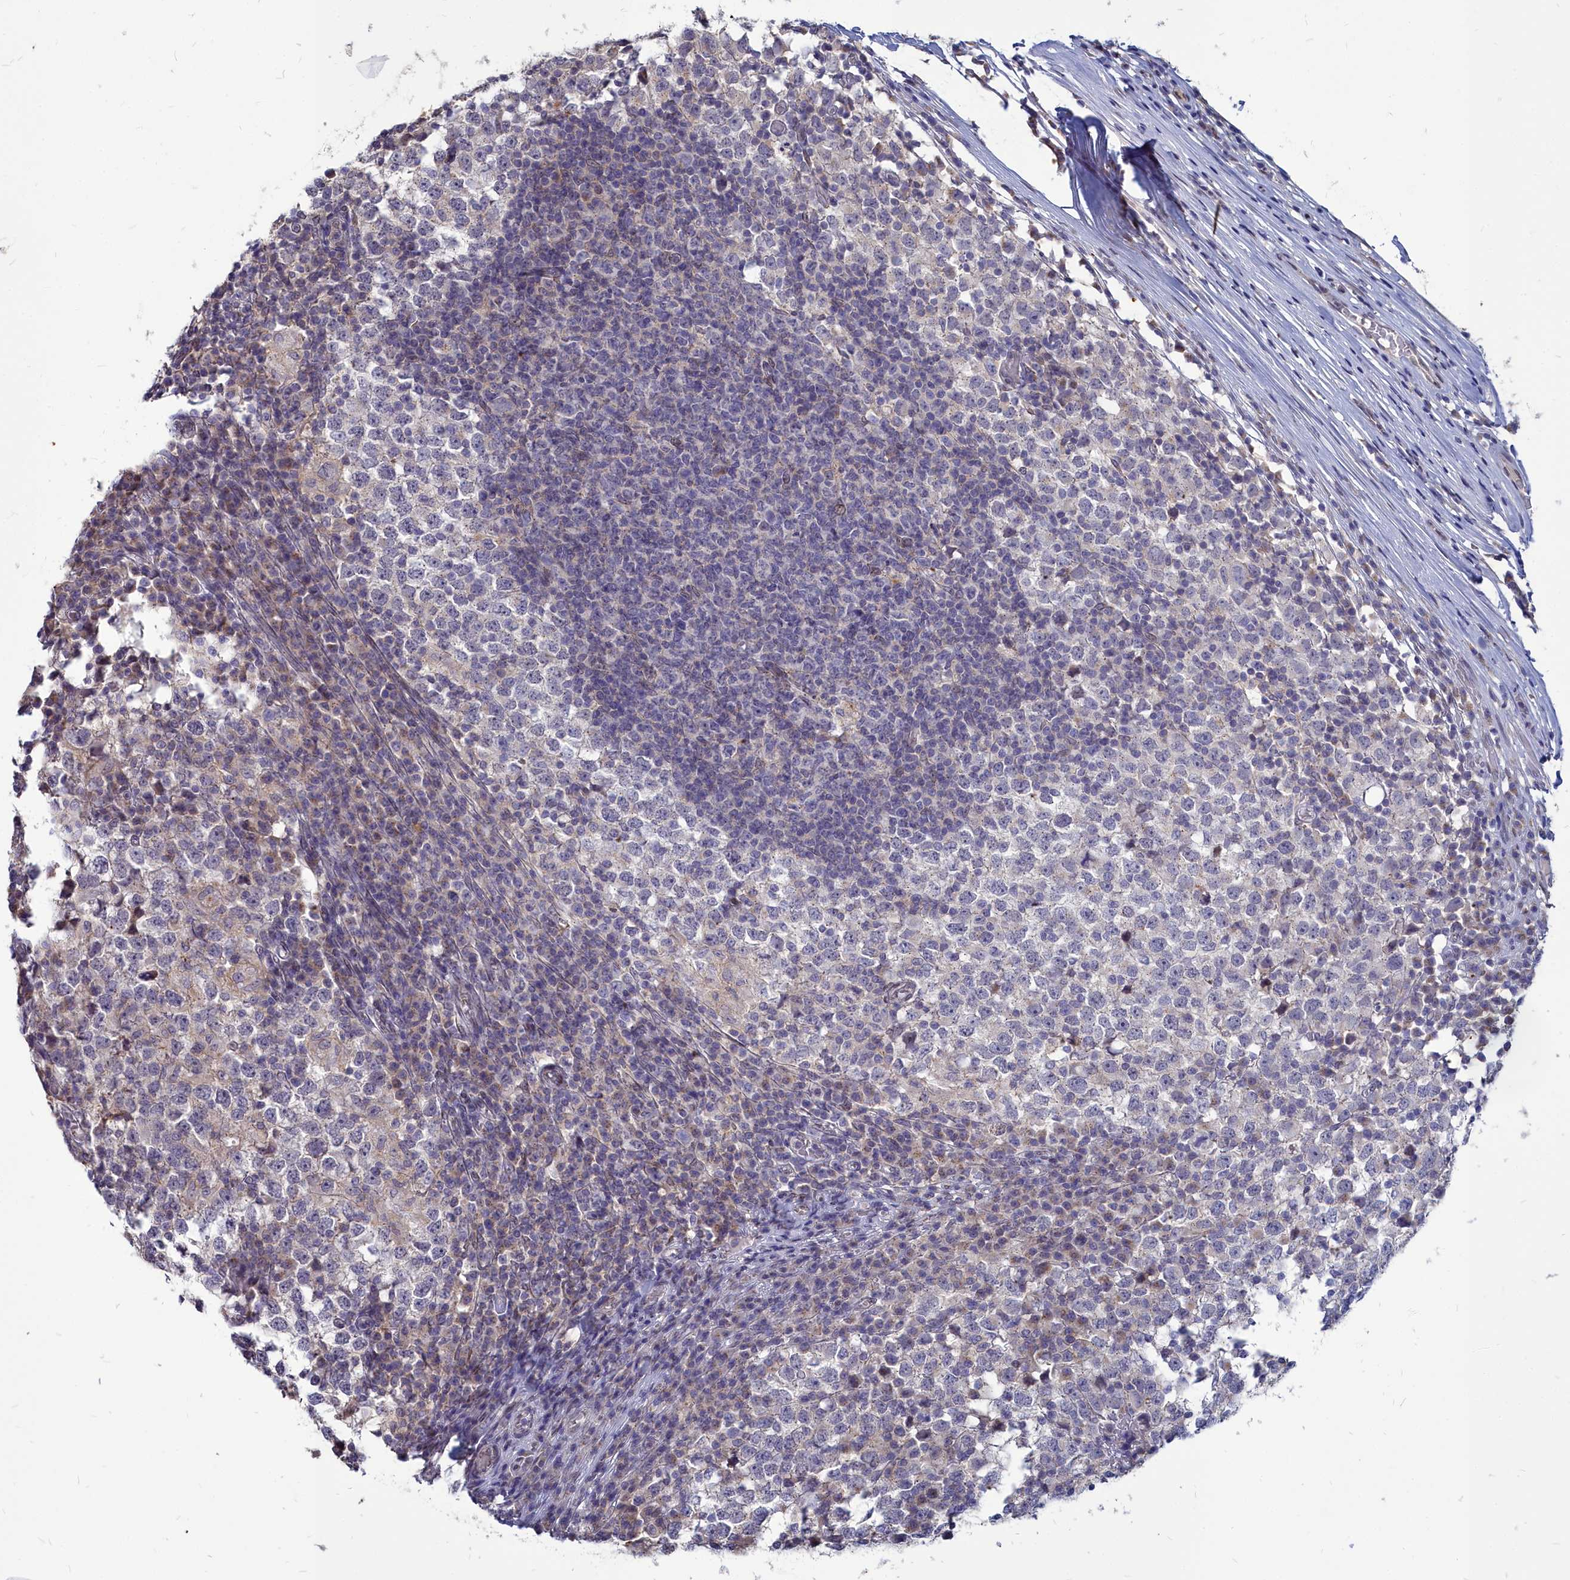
{"staining": {"intensity": "weak", "quantity": "<25%", "location": "cytoplasmic/membranous"}, "tissue": "testis cancer", "cell_type": "Tumor cells", "image_type": "cancer", "snomed": [{"axis": "morphology", "description": "Seminoma, NOS"}, {"axis": "topography", "description": "Testis"}], "caption": "This is a image of immunohistochemistry (IHC) staining of testis cancer, which shows no positivity in tumor cells.", "gene": "NOXA1", "patient": {"sex": "male", "age": 65}}